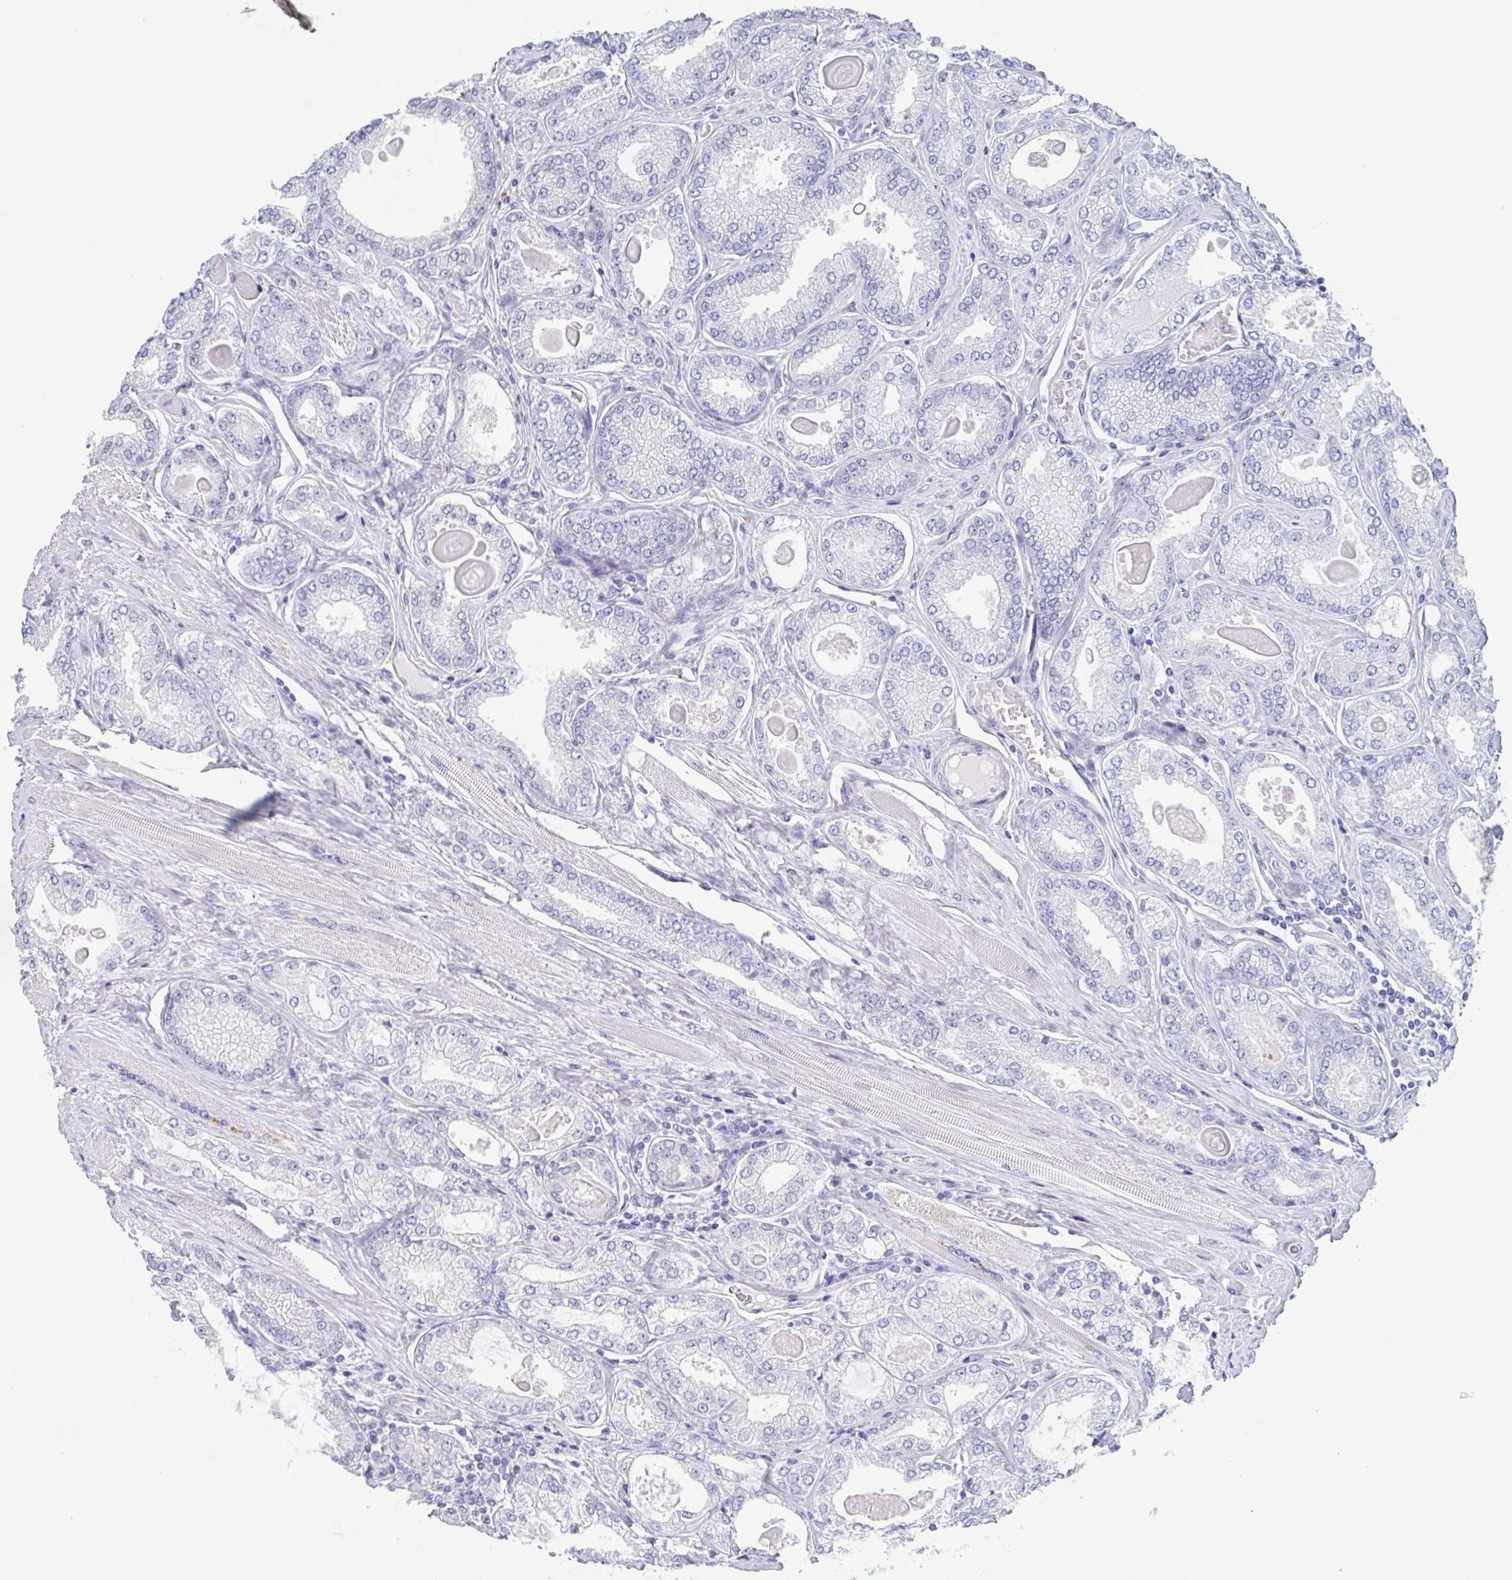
{"staining": {"intensity": "negative", "quantity": "none", "location": "none"}, "tissue": "prostate cancer", "cell_type": "Tumor cells", "image_type": "cancer", "snomed": [{"axis": "morphology", "description": "Adenocarcinoma, High grade"}, {"axis": "topography", "description": "Prostate"}], "caption": "Immunohistochemical staining of human prostate adenocarcinoma (high-grade) shows no significant staining in tumor cells.", "gene": "NOXRED1", "patient": {"sex": "male", "age": 68}}